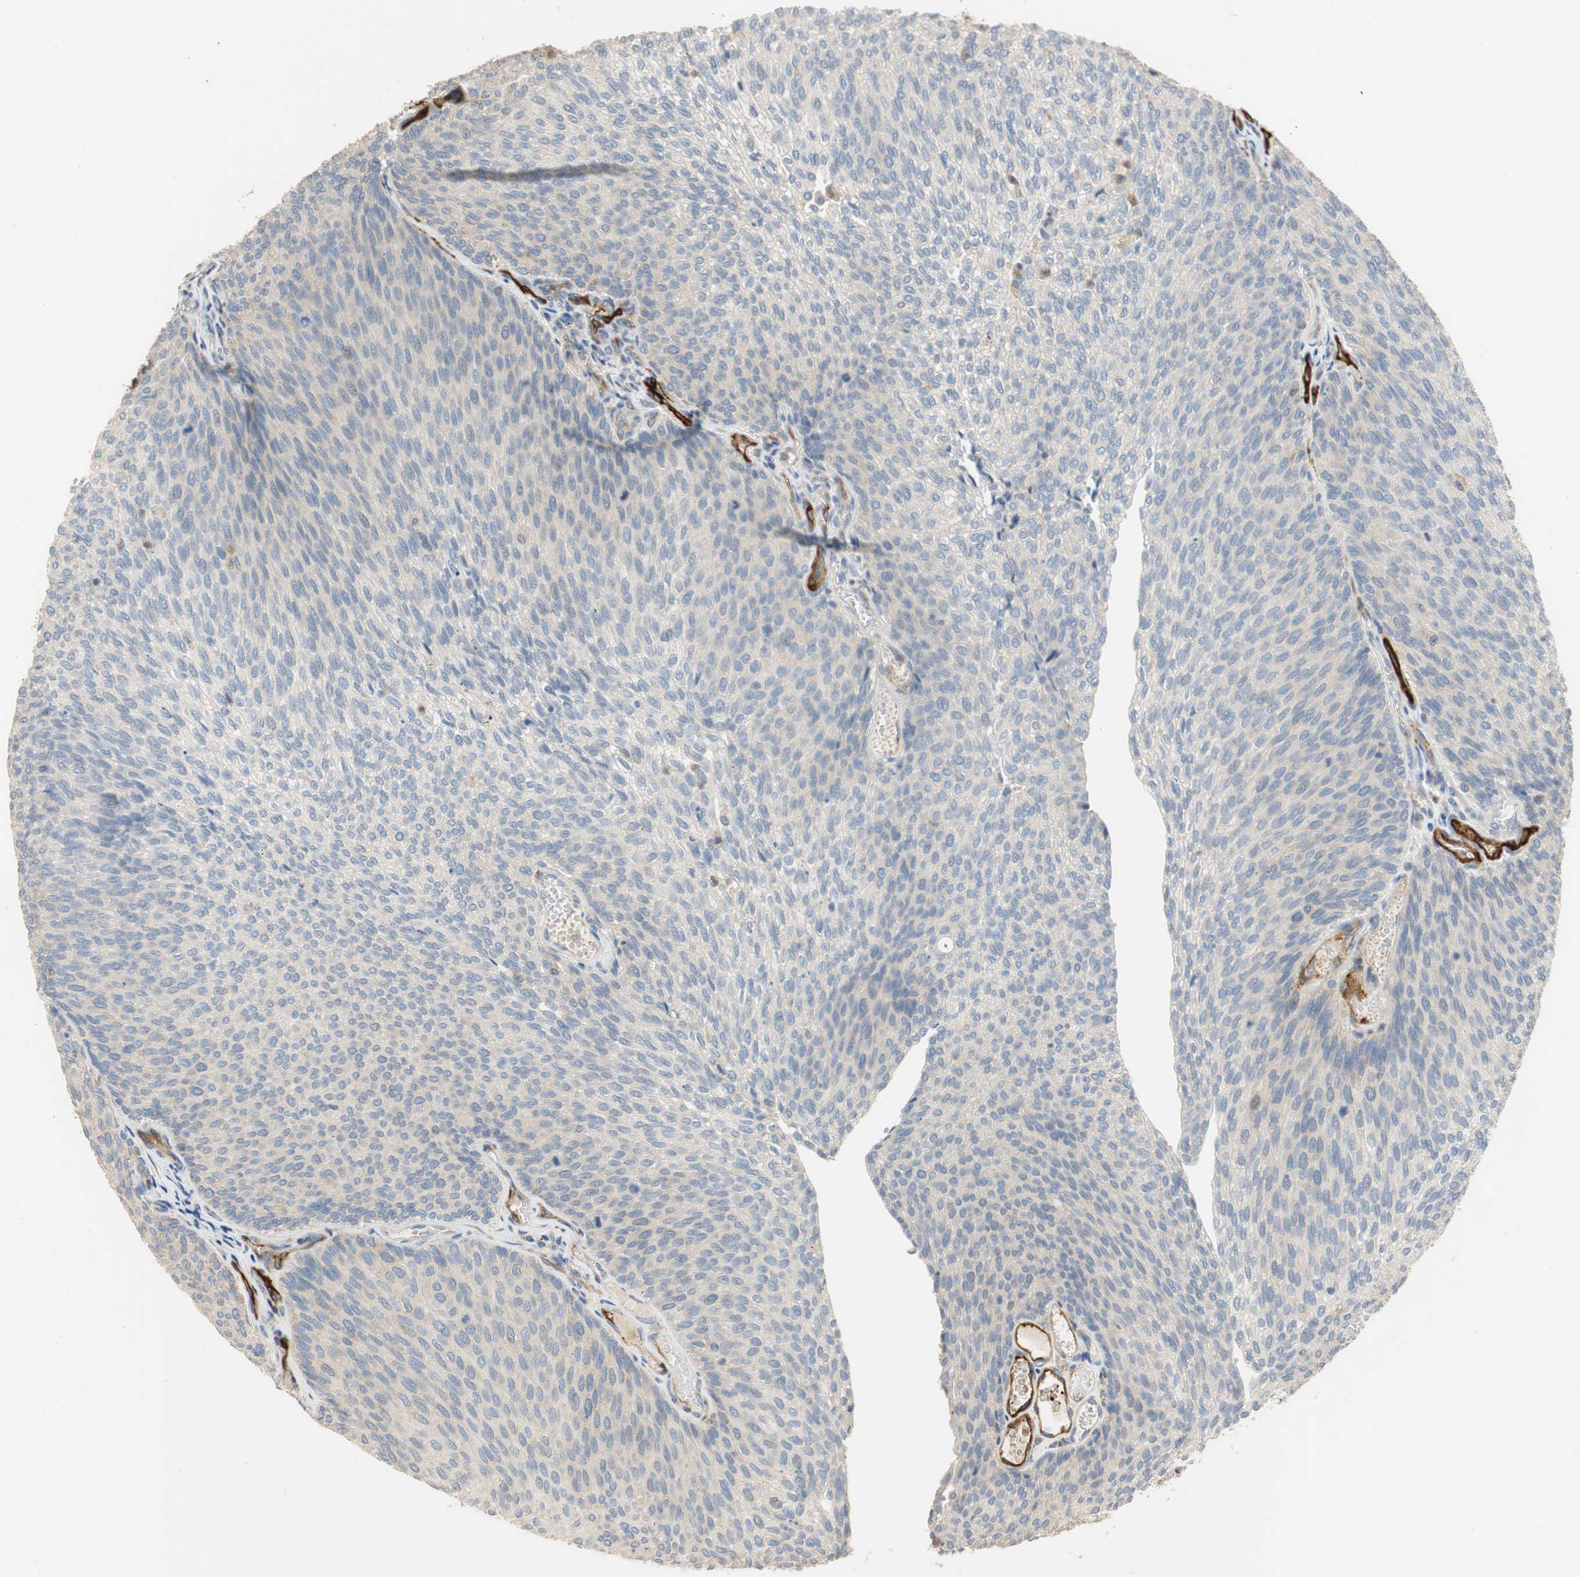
{"staining": {"intensity": "negative", "quantity": "none", "location": "none"}, "tissue": "urothelial cancer", "cell_type": "Tumor cells", "image_type": "cancer", "snomed": [{"axis": "morphology", "description": "Urothelial carcinoma, Low grade"}, {"axis": "topography", "description": "Urinary bladder"}], "caption": "Tumor cells show no significant positivity in low-grade urothelial carcinoma. The staining was performed using DAB to visualize the protein expression in brown, while the nuclei were stained in blue with hematoxylin (Magnification: 20x).", "gene": "ALPL", "patient": {"sex": "female", "age": 79}}